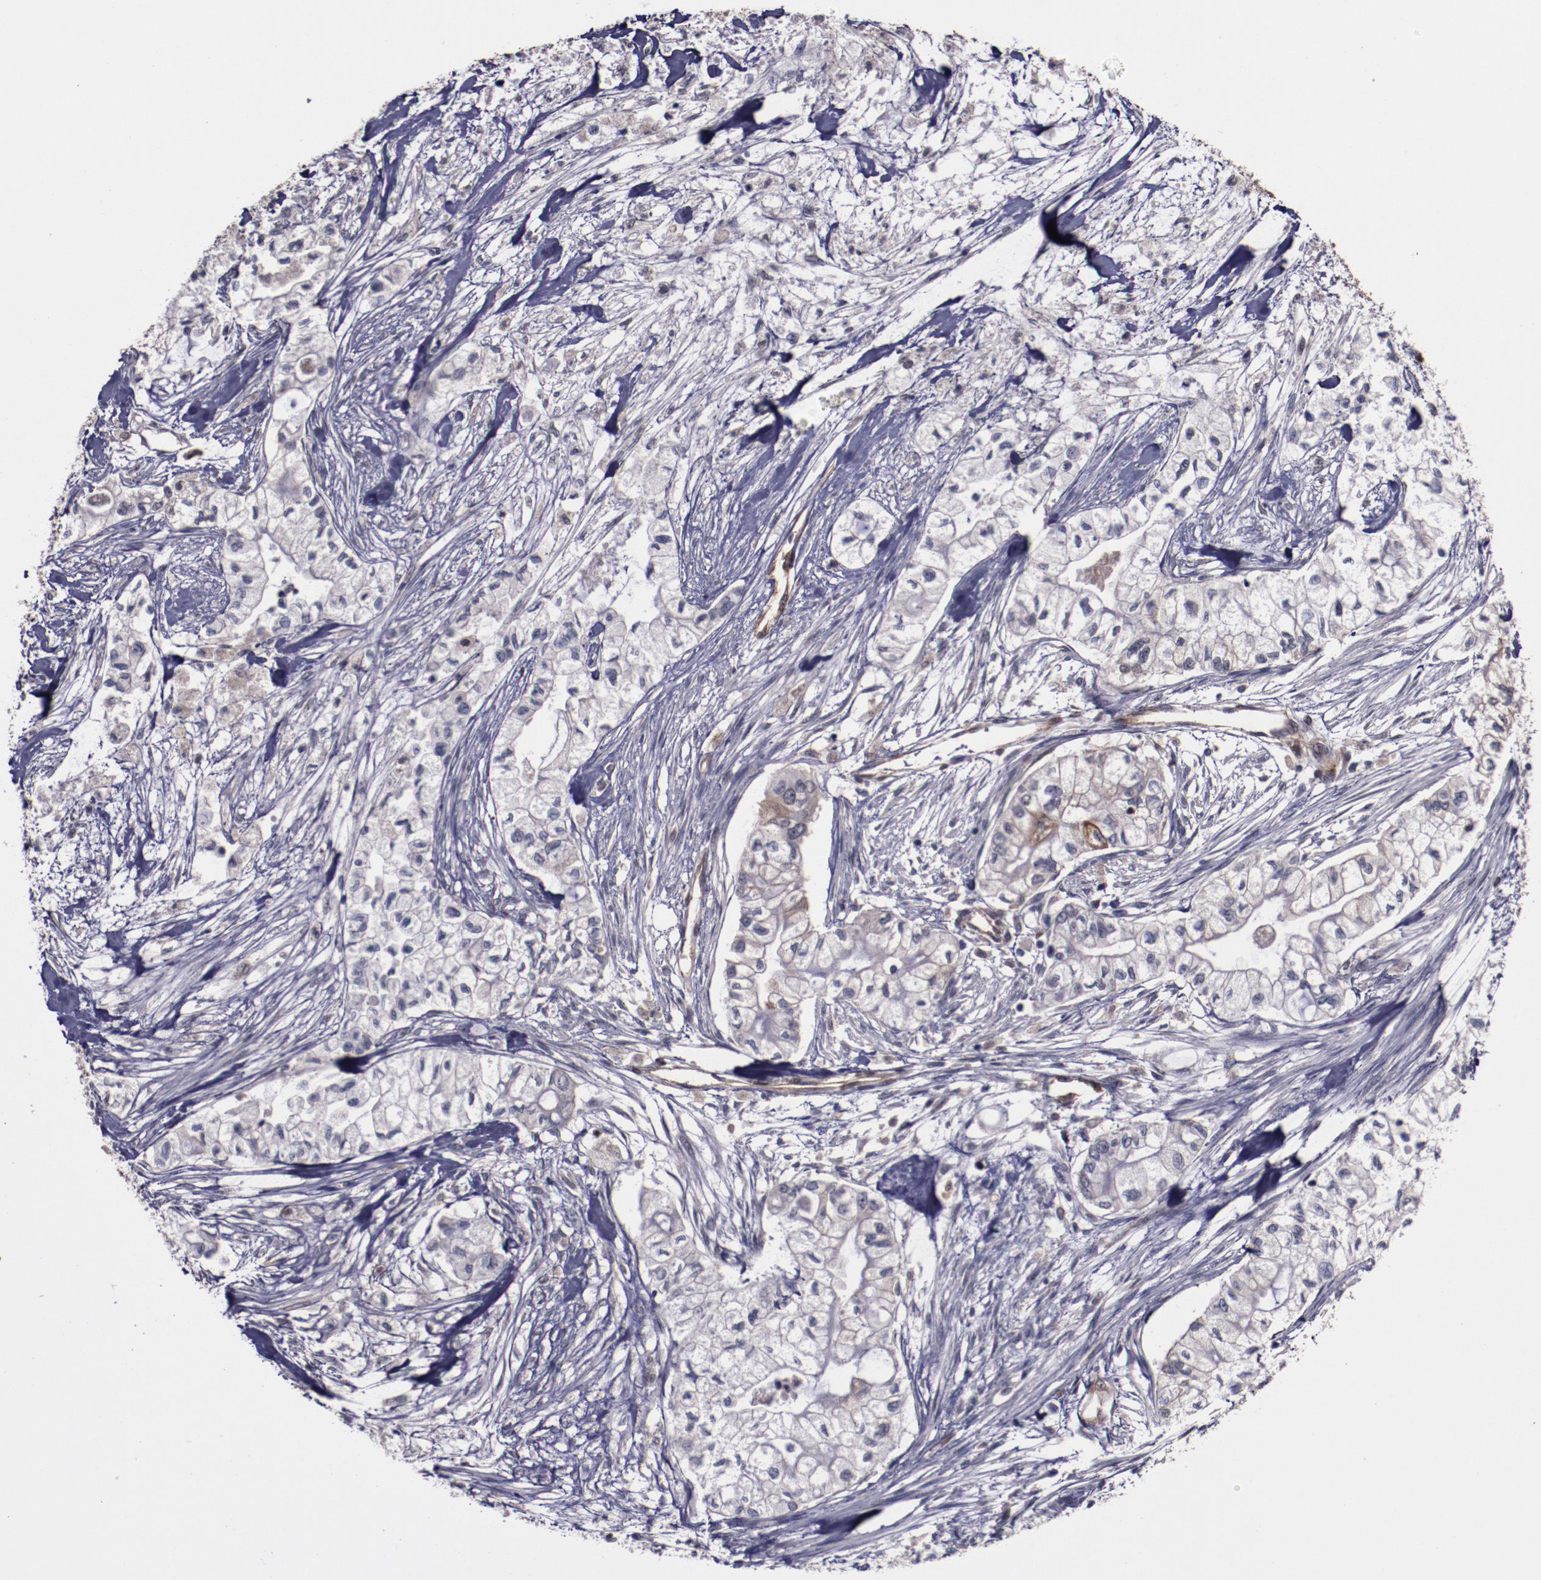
{"staining": {"intensity": "weak", "quantity": "<25%", "location": "cytoplasmic/membranous"}, "tissue": "pancreatic cancer", "cell_type": "Tumor cells", "image_type": "cancer", "snomed": [{"axis": "morphology", "description": "Adenocarcinoma, NOS"}, {"axis": "topography", "description": "Pancreas"}], "caption": "Tumor cells show no significant protein expression in pancreatic cancer (adenocarcinoma).", "gene": "CHEK2", "patient": {"sex": "male", "age": 79}}